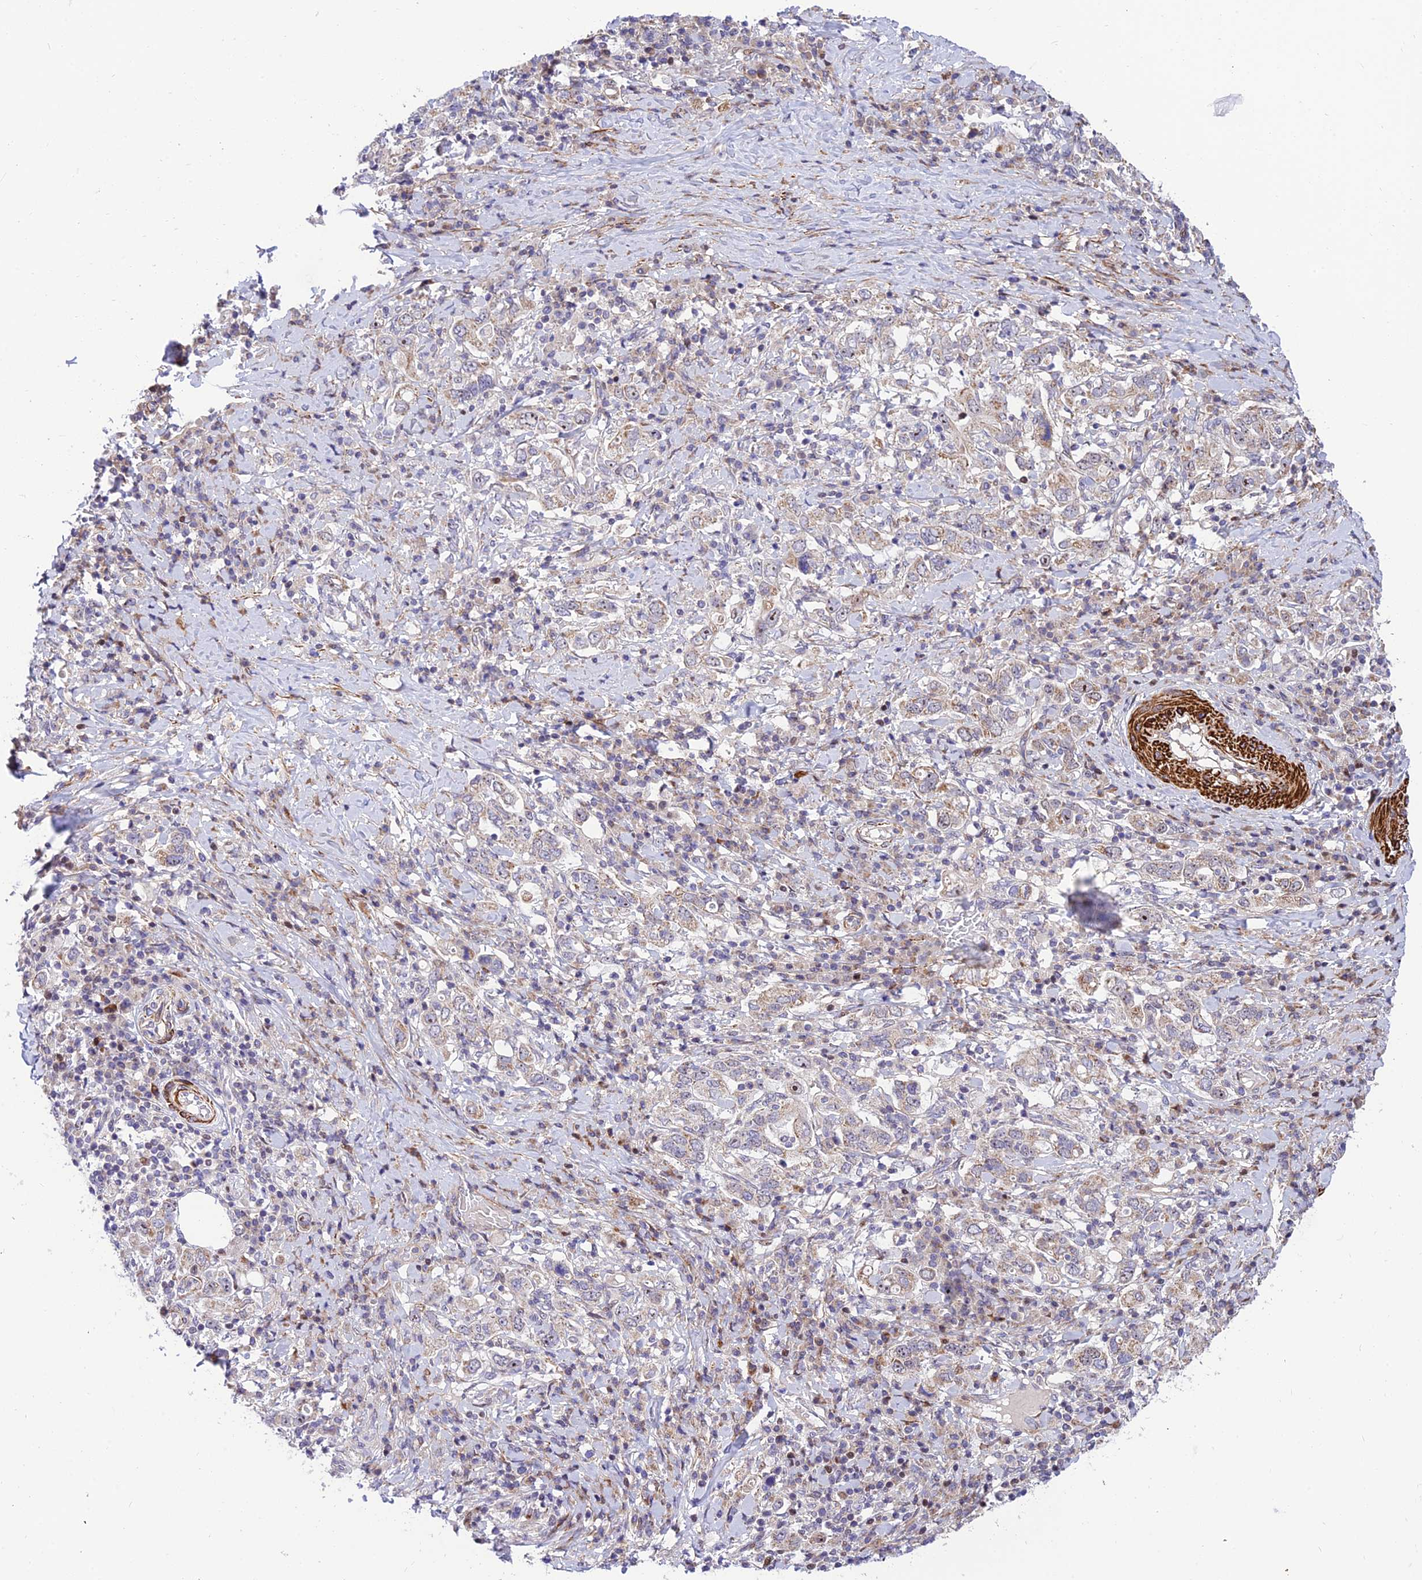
{"staining": {"intensity": "weak", "quantity": "<25%", "location": "cytoplasmic/membranous"}, "tissue": "stomach cancer", "cell_type": "Tumor cells", "image_type": "cancer", "snomed": [{"axis": "morphology", "description": "Adenocarcinoma, NOS"}, {"axis": "topography", "description": "Stomach, upper"}, {"axis": "topography", "description": "Stomach"}], "caption": "A high-resolution micrograph shows IHC staining of stomach adenocarcinoma, which shows no significant positivity in tumor cells. The staining was performed using DAB to visualize the protein expression in brown, while the nuclei were stained in blue with hematoxylin (Magnification: 20x).", "gene": "KBTBD7", "patient": {"sex": "male", "age": 62}}